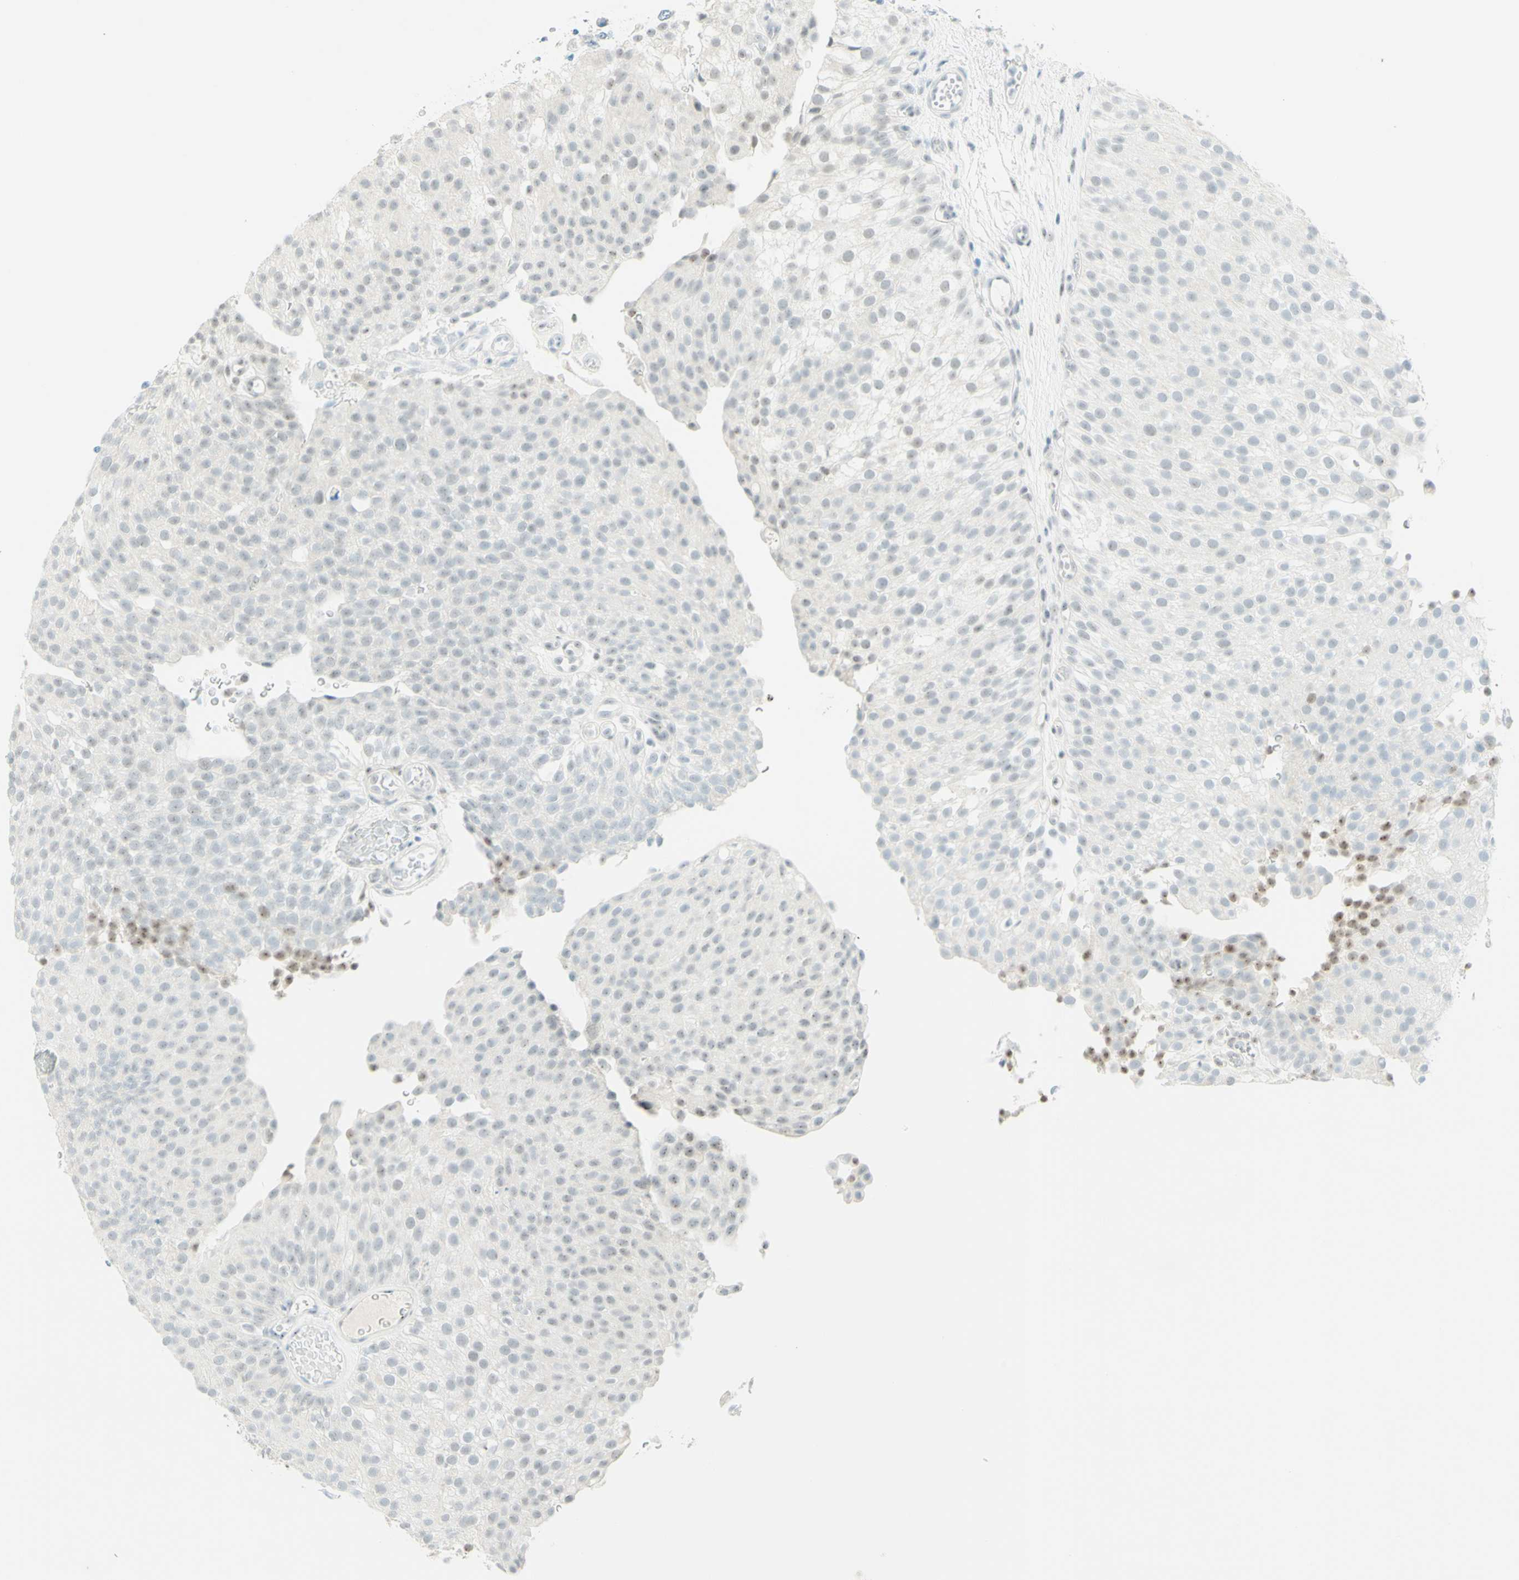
{"staining": {"intensity": "negative", "quantity": "none", "location": "none"}, "tissue": "urothelial cancer", "cell_type": "Tumor cells", "image_type": "cancer", "snomed": [{"axis": "morphology", "description": "Urothelial carcinoma, Low grade"}, {"axis": "topography", "description": "Urinary bladder"}], "caption": "Immunohistochemistry photomicrograph of human urothelial carcinoma (low-grade) stained for a protein (brown), which shows no expression in tumor cells. Brightfield microscopy of immunohistochemistry stained with DAB (3,3'-diaminobenzidine) (brown) and hematoxylin (blue), captured at high magnification.", "gene": "FMR1NB", "patient": {"sex": "male", "age": 78}}